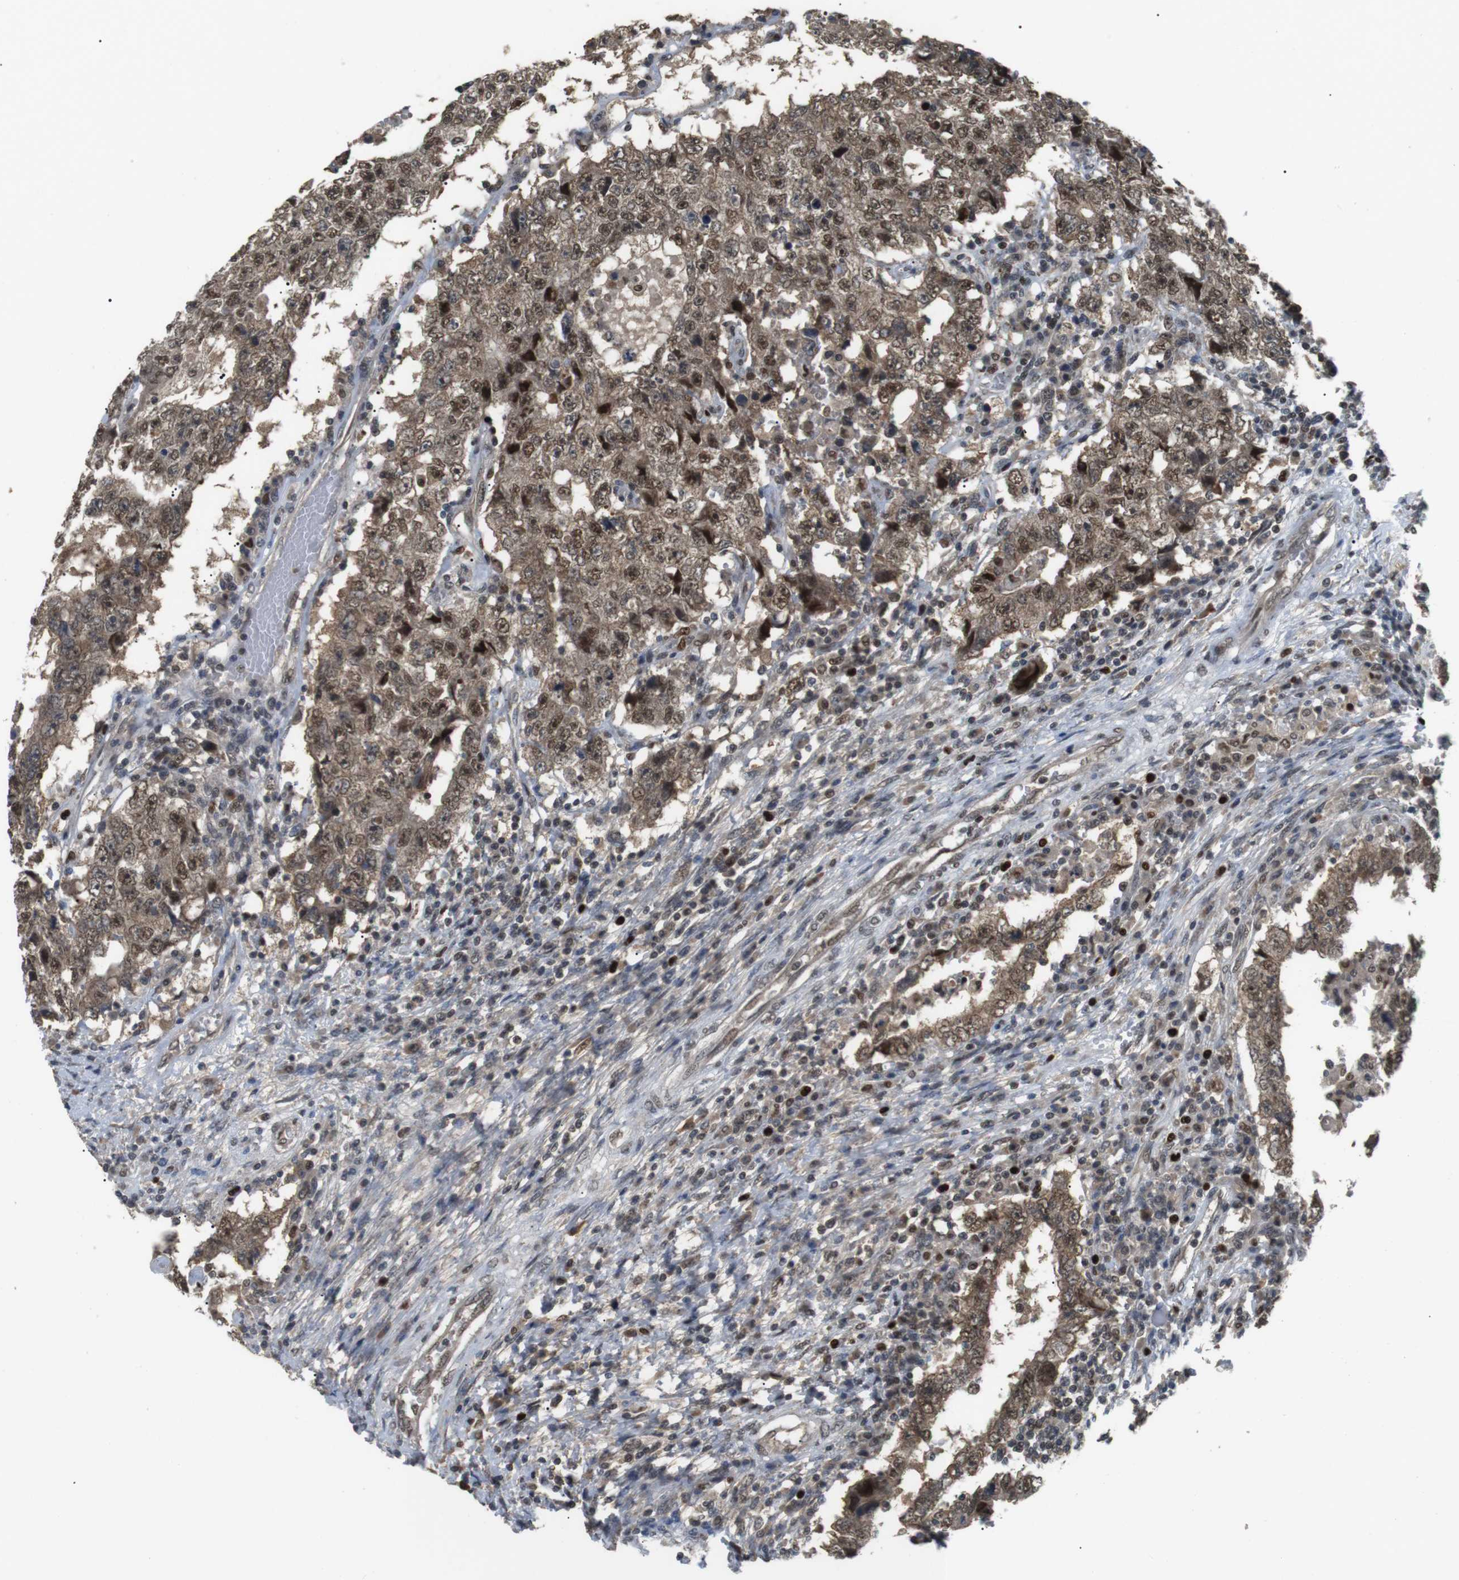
{"staining": {"intensity": "moderate", "quantity": ">75%", "location": "cytoplasmic/membranous,nuclear"}, "tissue": "testis cancer", "cell_type": "Tumor cells", "image_type": "cancer", "snomed": [{"axis": "morphology", "description": "Carcinoma, Embryonal, NOS"}, {"axis": "topography", "description": "Testis"}], "caption": "Testis embryonal carcinoma tissue exhibits moderate cytoplasmic/membranous and nuclear expression in approximately >75% of tumor cells", "gene": "ORAI3", "patient": {"sex": "male", "age": 26}}